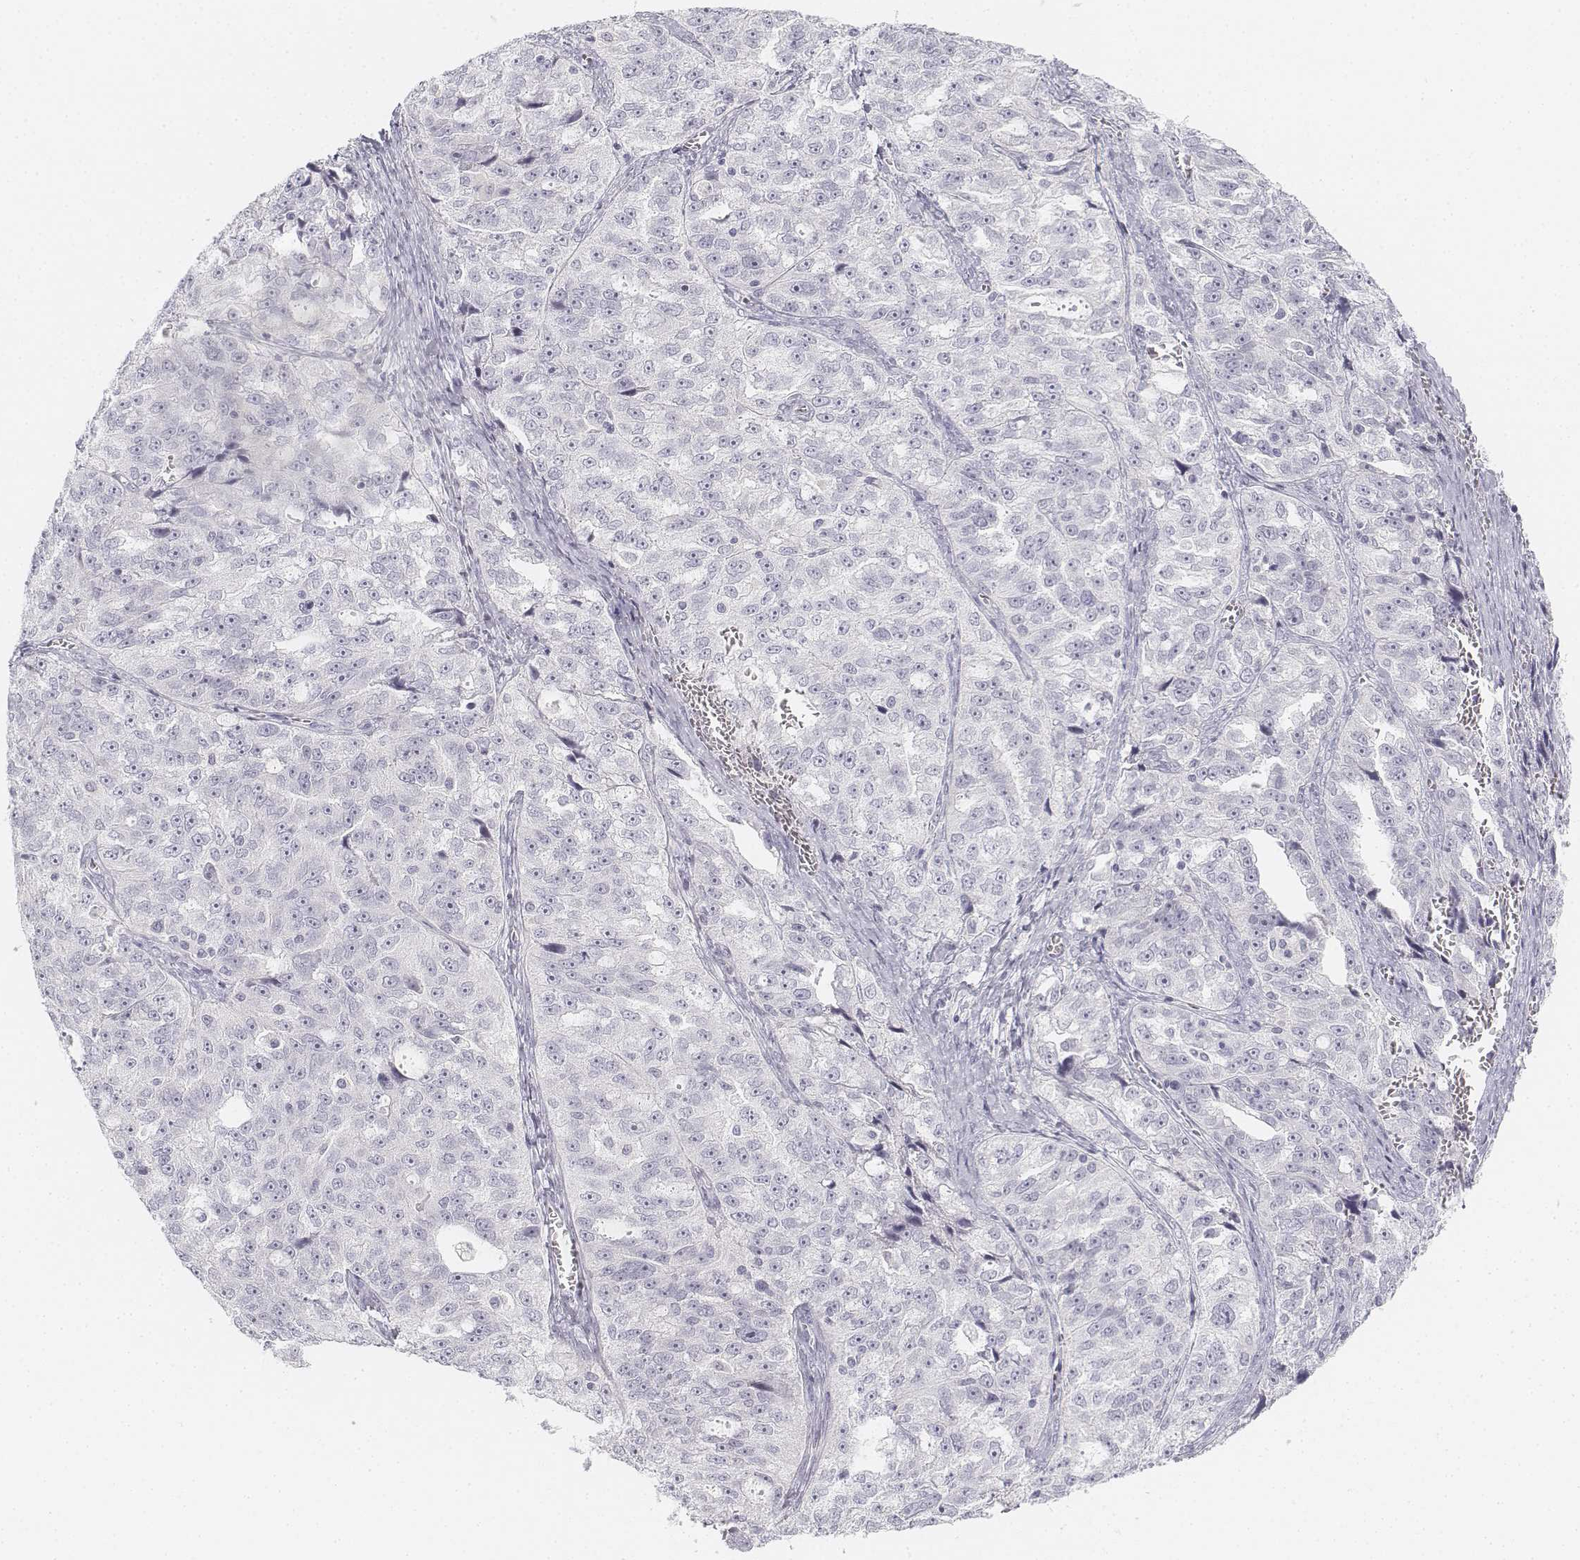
{"staining": {"intensity": "negative", "quantity": "none", "location": "none"}, "tissue": "ovarian cancer", "cell_type": "Tumor cells", "image_type": "cancer", "snomed": [{"axis": "morphology", "description": "Cystadenocarcinoma, serous, NOS"}, {"axis": "topography", "description": "Ovary"}], "caption": "DAB immunohistochemical staining of human ovarian cancer exhibits no significant staining in tumor cells.", "gene": "KRT25", "patient": {"sex": "female", "age": 51}}